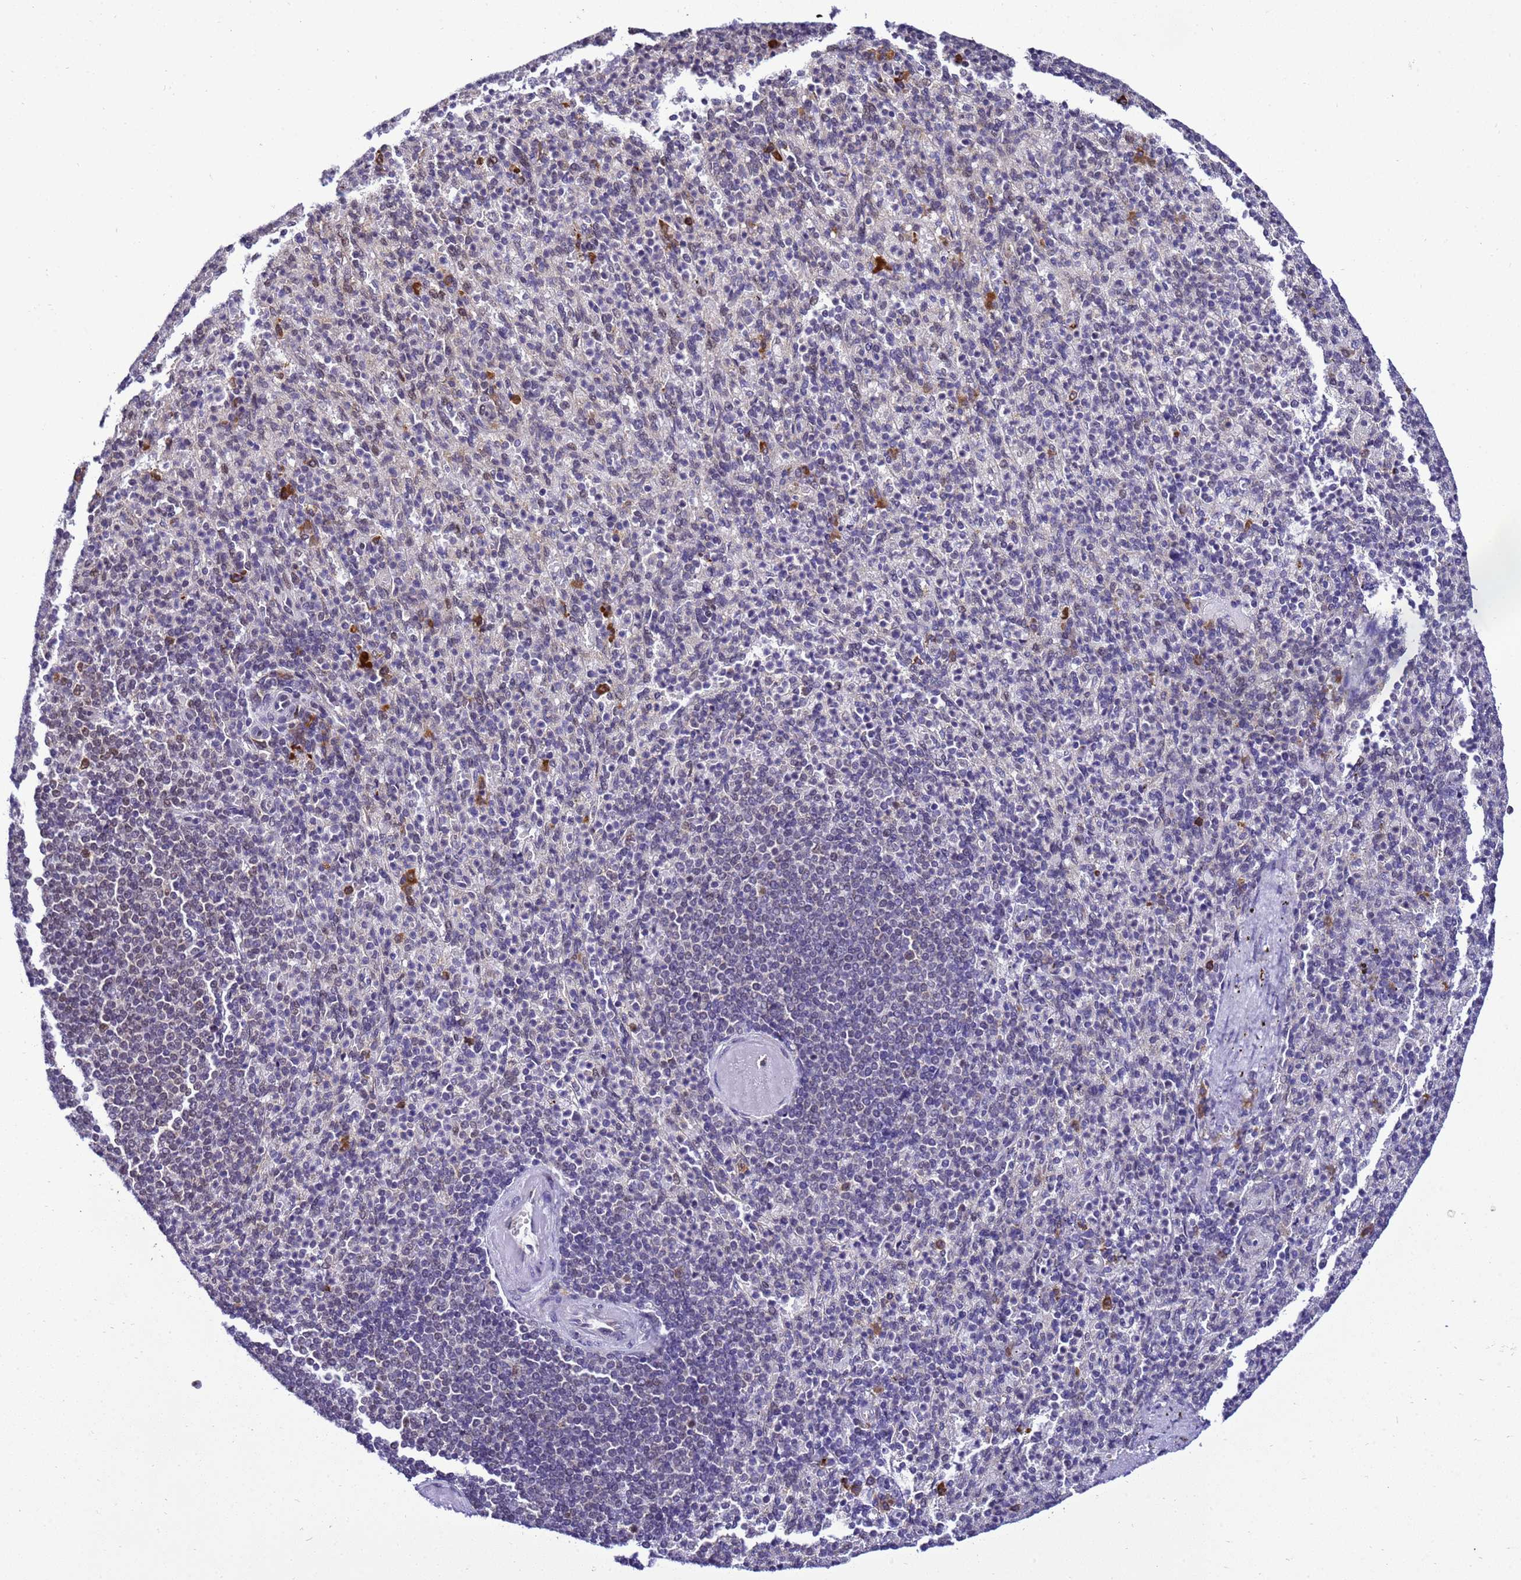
{"staining": {"intensity": "moderate", "quantity": "<25%", "location": "nuclear"}, "tissue": "spleen", "cell_type": "Cells in red pulp", "image_type": "normal", "snomed": [{"axis": "morphology", "description": "Normal tissue, NOS"}, {"axis": "topography", "description": "Spleen"}], "caption": "DAB immunohistochemical staining of normal spleen reveals moderate nuclear protein staining in about <25% of cells in red pulp.", "gene": "SMN1", "patient": {"sex": "female", "age": 74}}